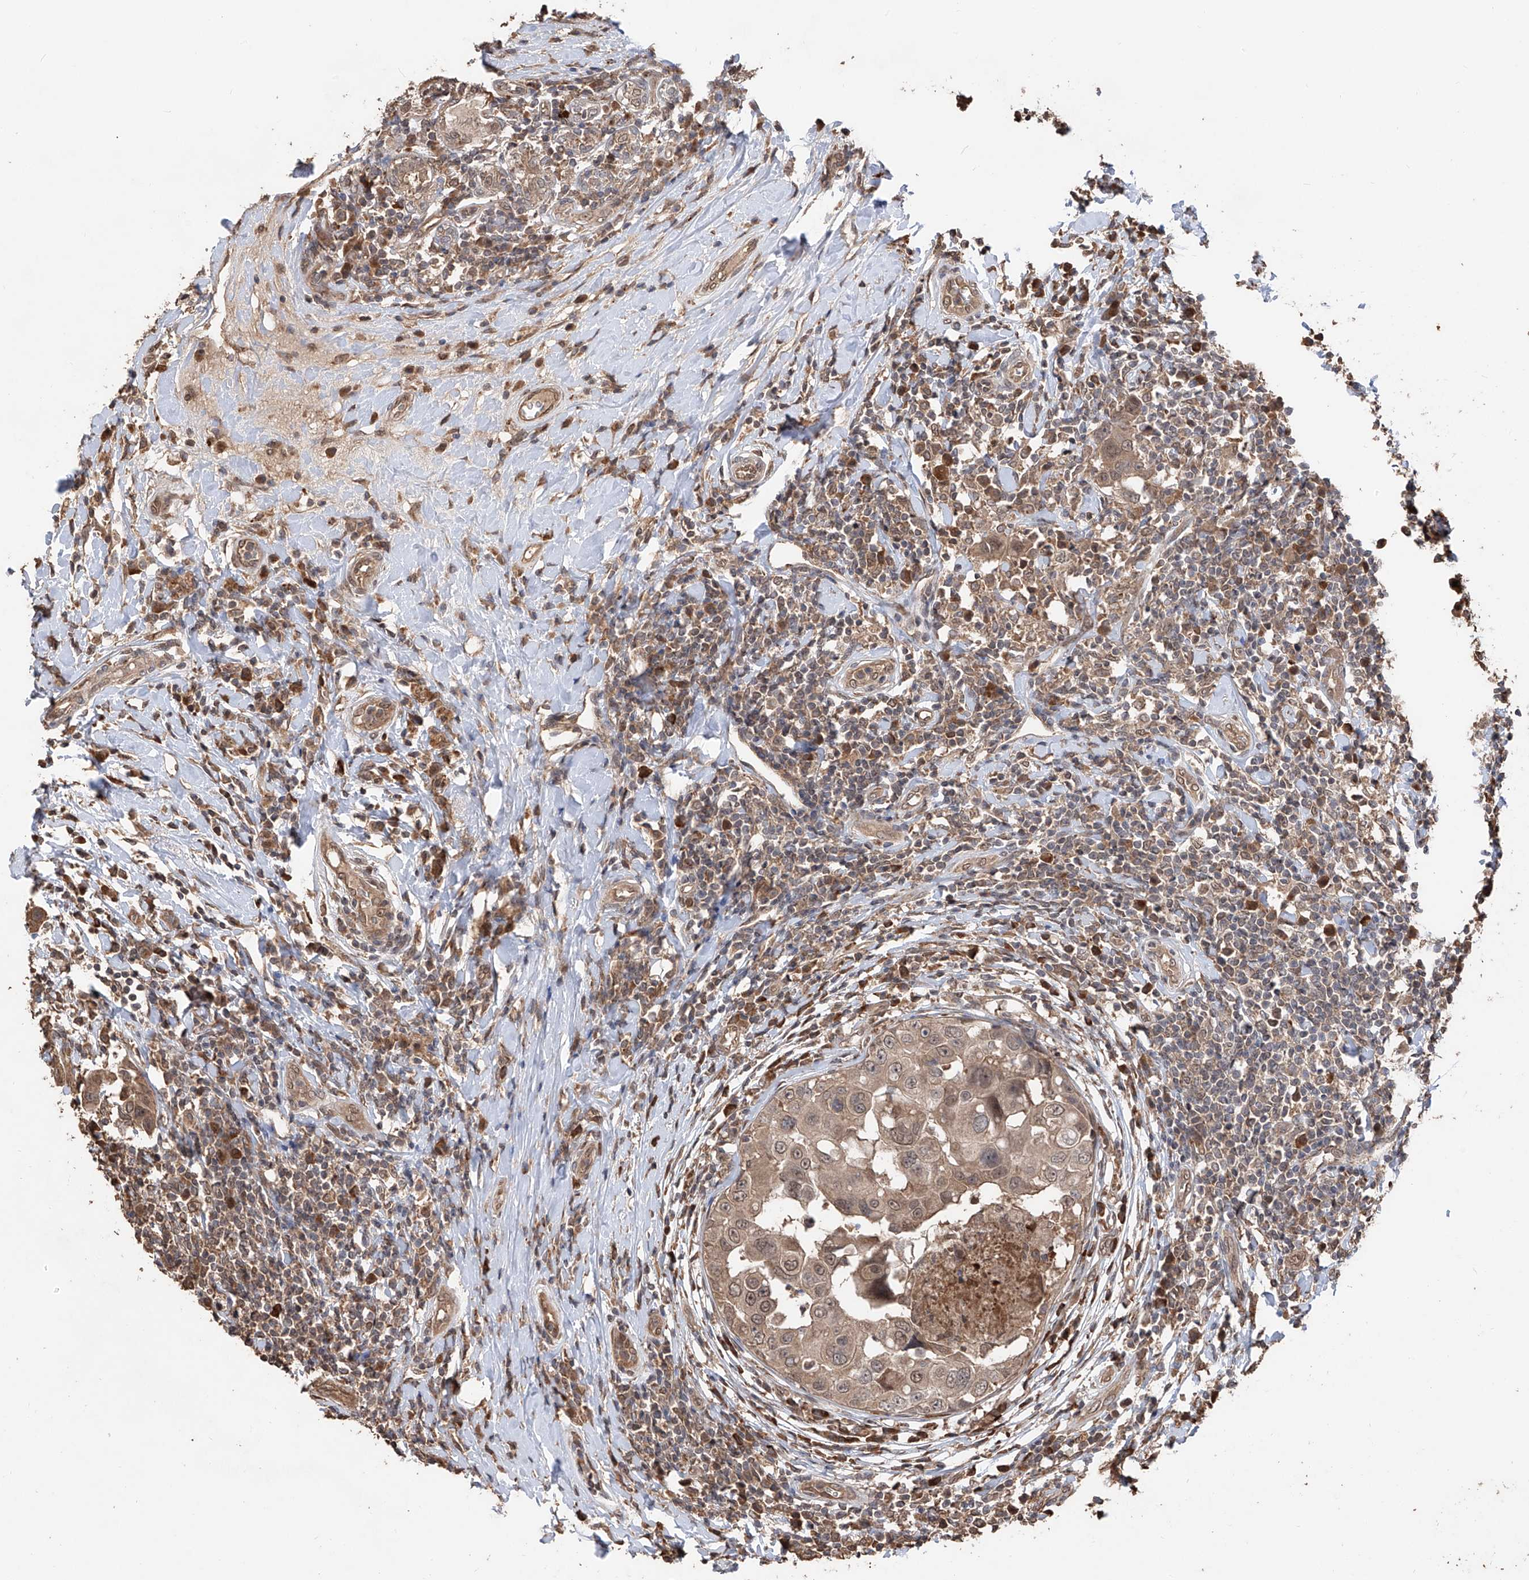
{"staining": {"intensity": "moderate", "quantity": ">75%", "location": "cytoplasmic/membranous,nuclear"}, "tissue": "breast cancer", "cell_type": "Tumor cells", "image_type": "cancer", "snomed": [{"axis": "morphology", "description": "Duct carcinoma"}, {"axis": "topography", "description": "Breast"}], "caption": "Protein analysis of breast cancer tissue exhibits moderate cytoplasmic/membranous and nuclear positivity in about >75% of tumor cells.", "gene": "FAM135A", "patient": {"sex": "female", "age": 27}}